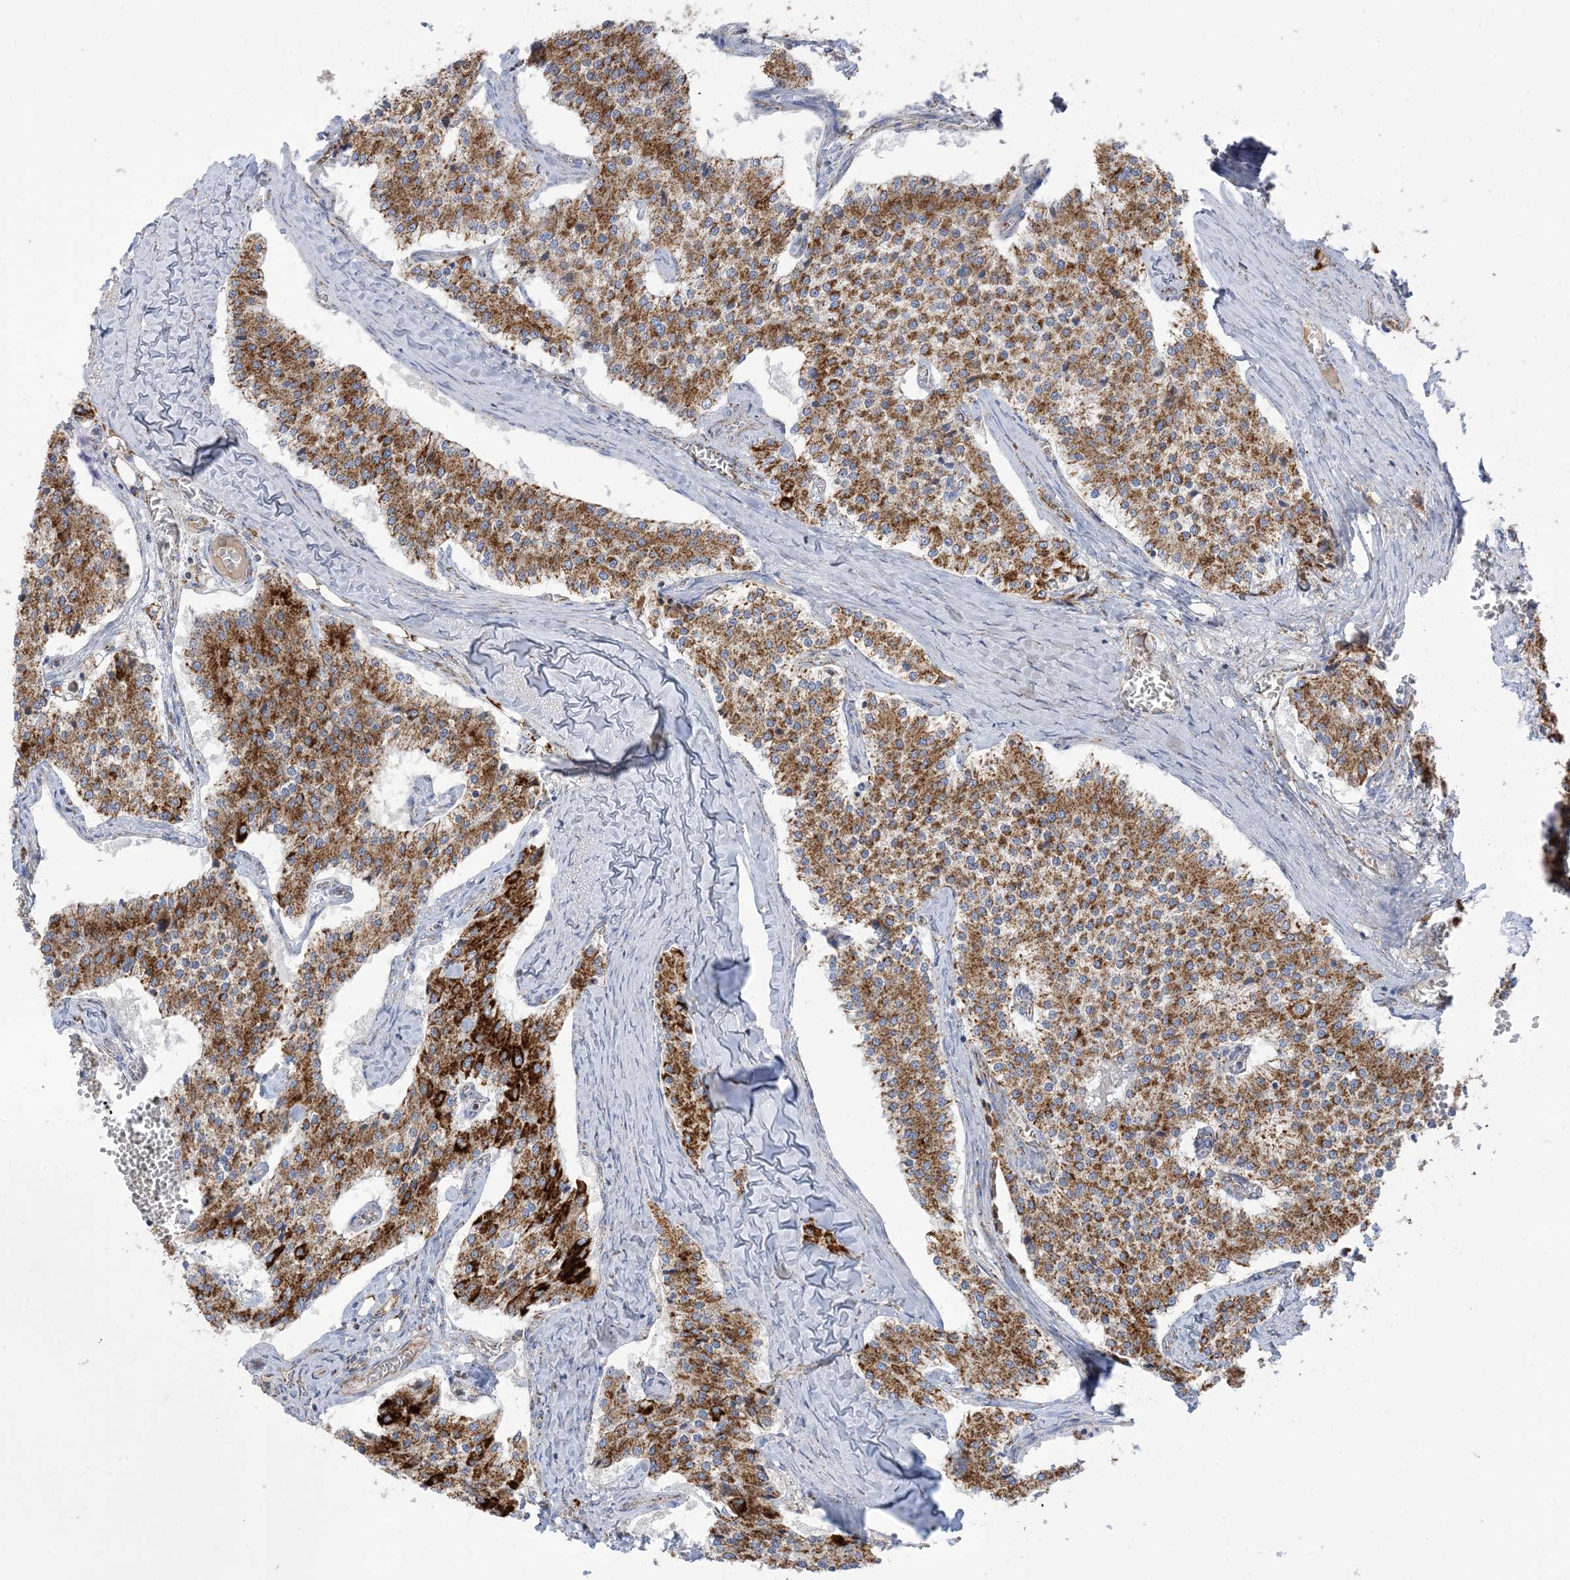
{"staining": {"intensity": "moderate", "quantity": ">75%", "location": "cytoplasmic/membranous"}, "tissue": "carcinoid", "cell_type": "Tumor cells", "image_type": "cancer", "snomed": [{"axis": "morphology", "description": "Carcinoid, malignant, NOS"}, {"axis": "topography", "description": "Colon"}], "caption": "Malignant carcinoid stained with DAB immunohistochemistry (IHC) reveals medium levels of moderate cytoplasmic/membranous positivity in about >75% of tumor cells. (brown staining indicates protein expression, while blue staining denotes nuclei).", "gene": "SAMM50", "patient": {"sex": "female", "age": 52}}